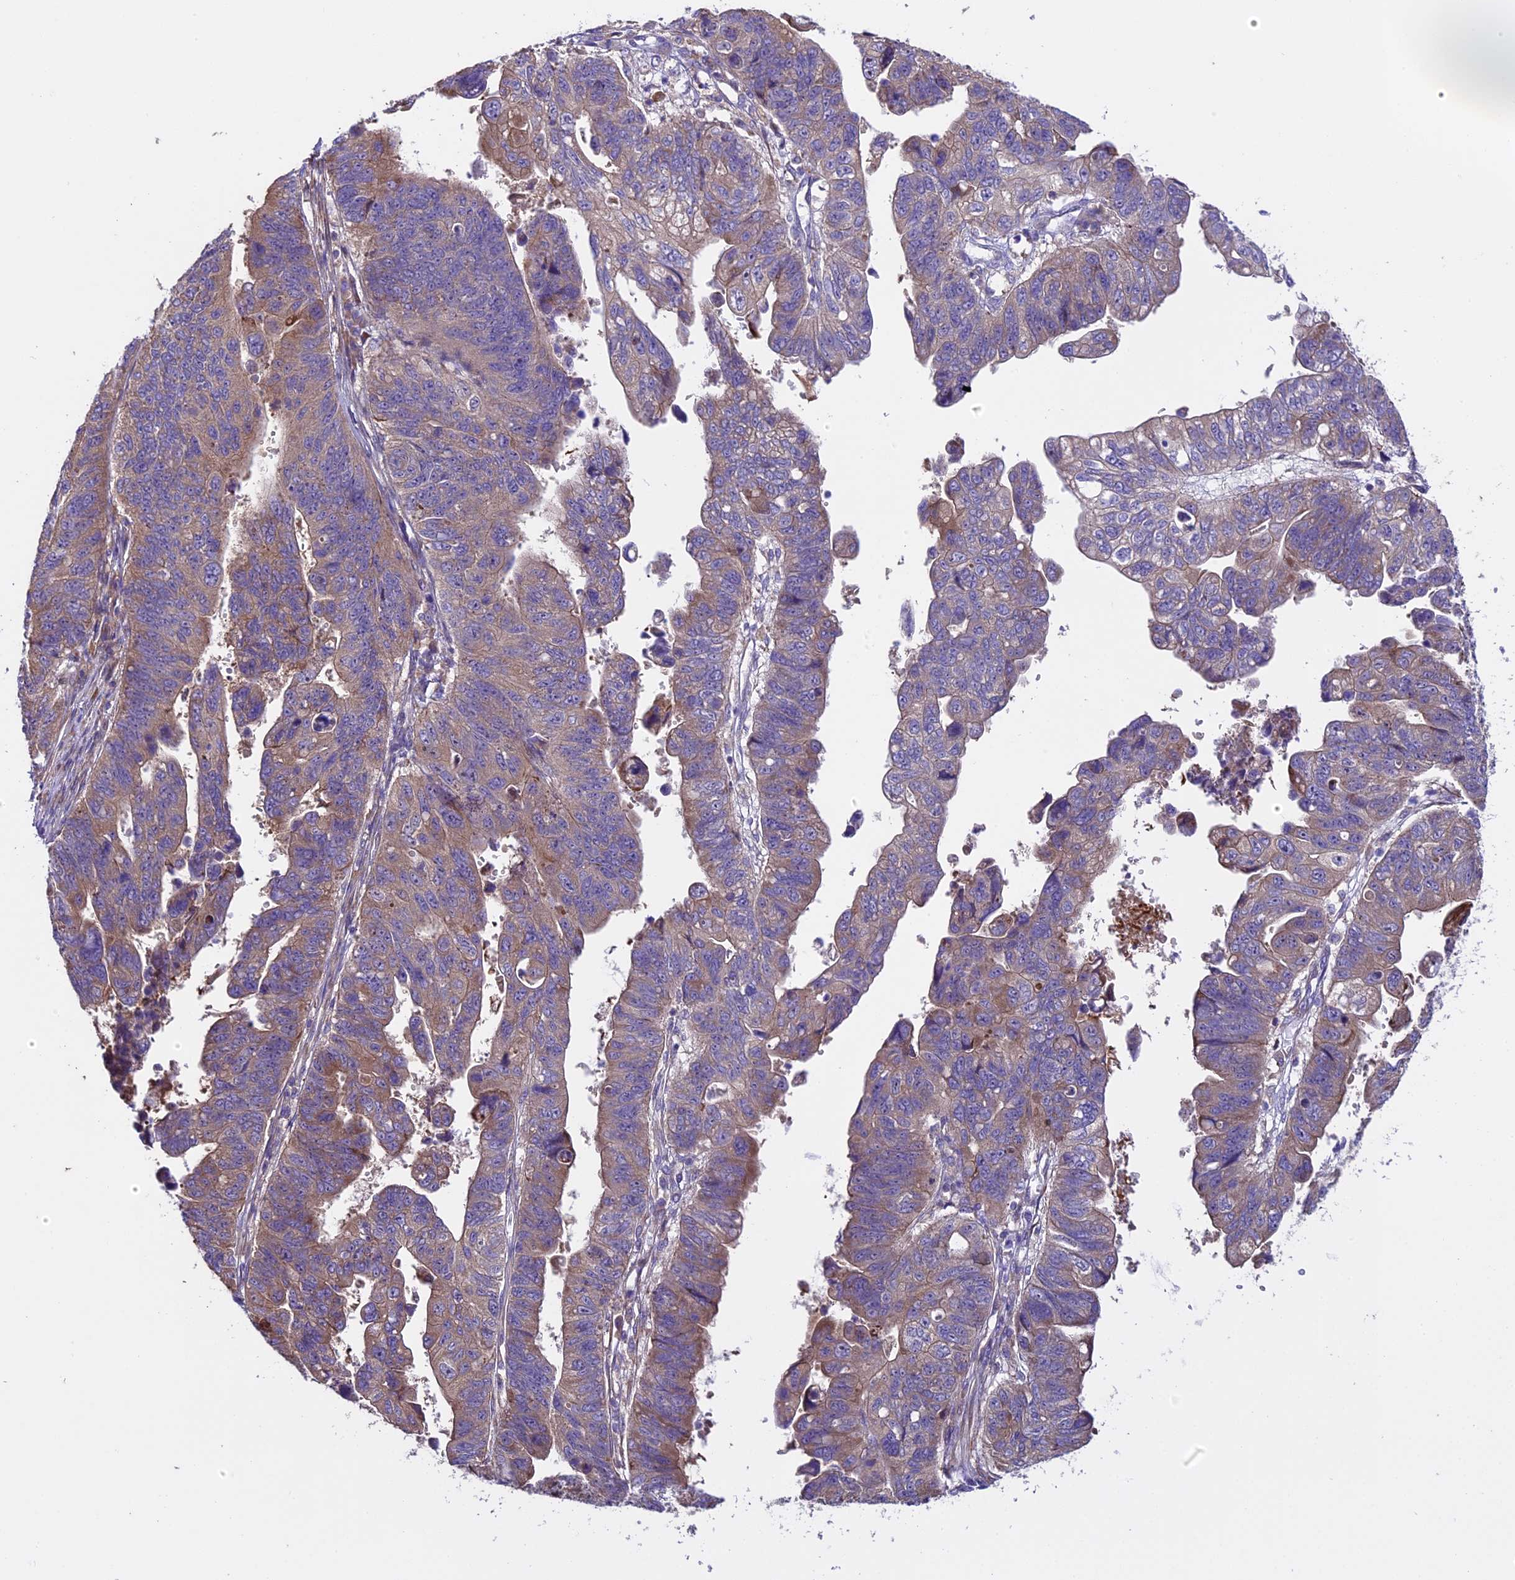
{"staining": {"intensity": "moderate", "quantity": "25%-75%", "location": "cytoplasmic/membranous"}, "tissue": "stomach cancer", "cell_type": "Tumor cells", "image_type": "cancer", "snomed": [{"axis": "morphology", "description": "Adenocarcinoma, NOS"}, {"axis": "topography", "description": "Stomach"}], "caption": "The photomicrograph reveals staining of adenocarcinoma (stomach), revealing moderate cytoplasmic/membranous protein expression (brown color) within tumor cells.", "gene": "SPIRE1", "patient": {"sex": "male", "age": 59}}